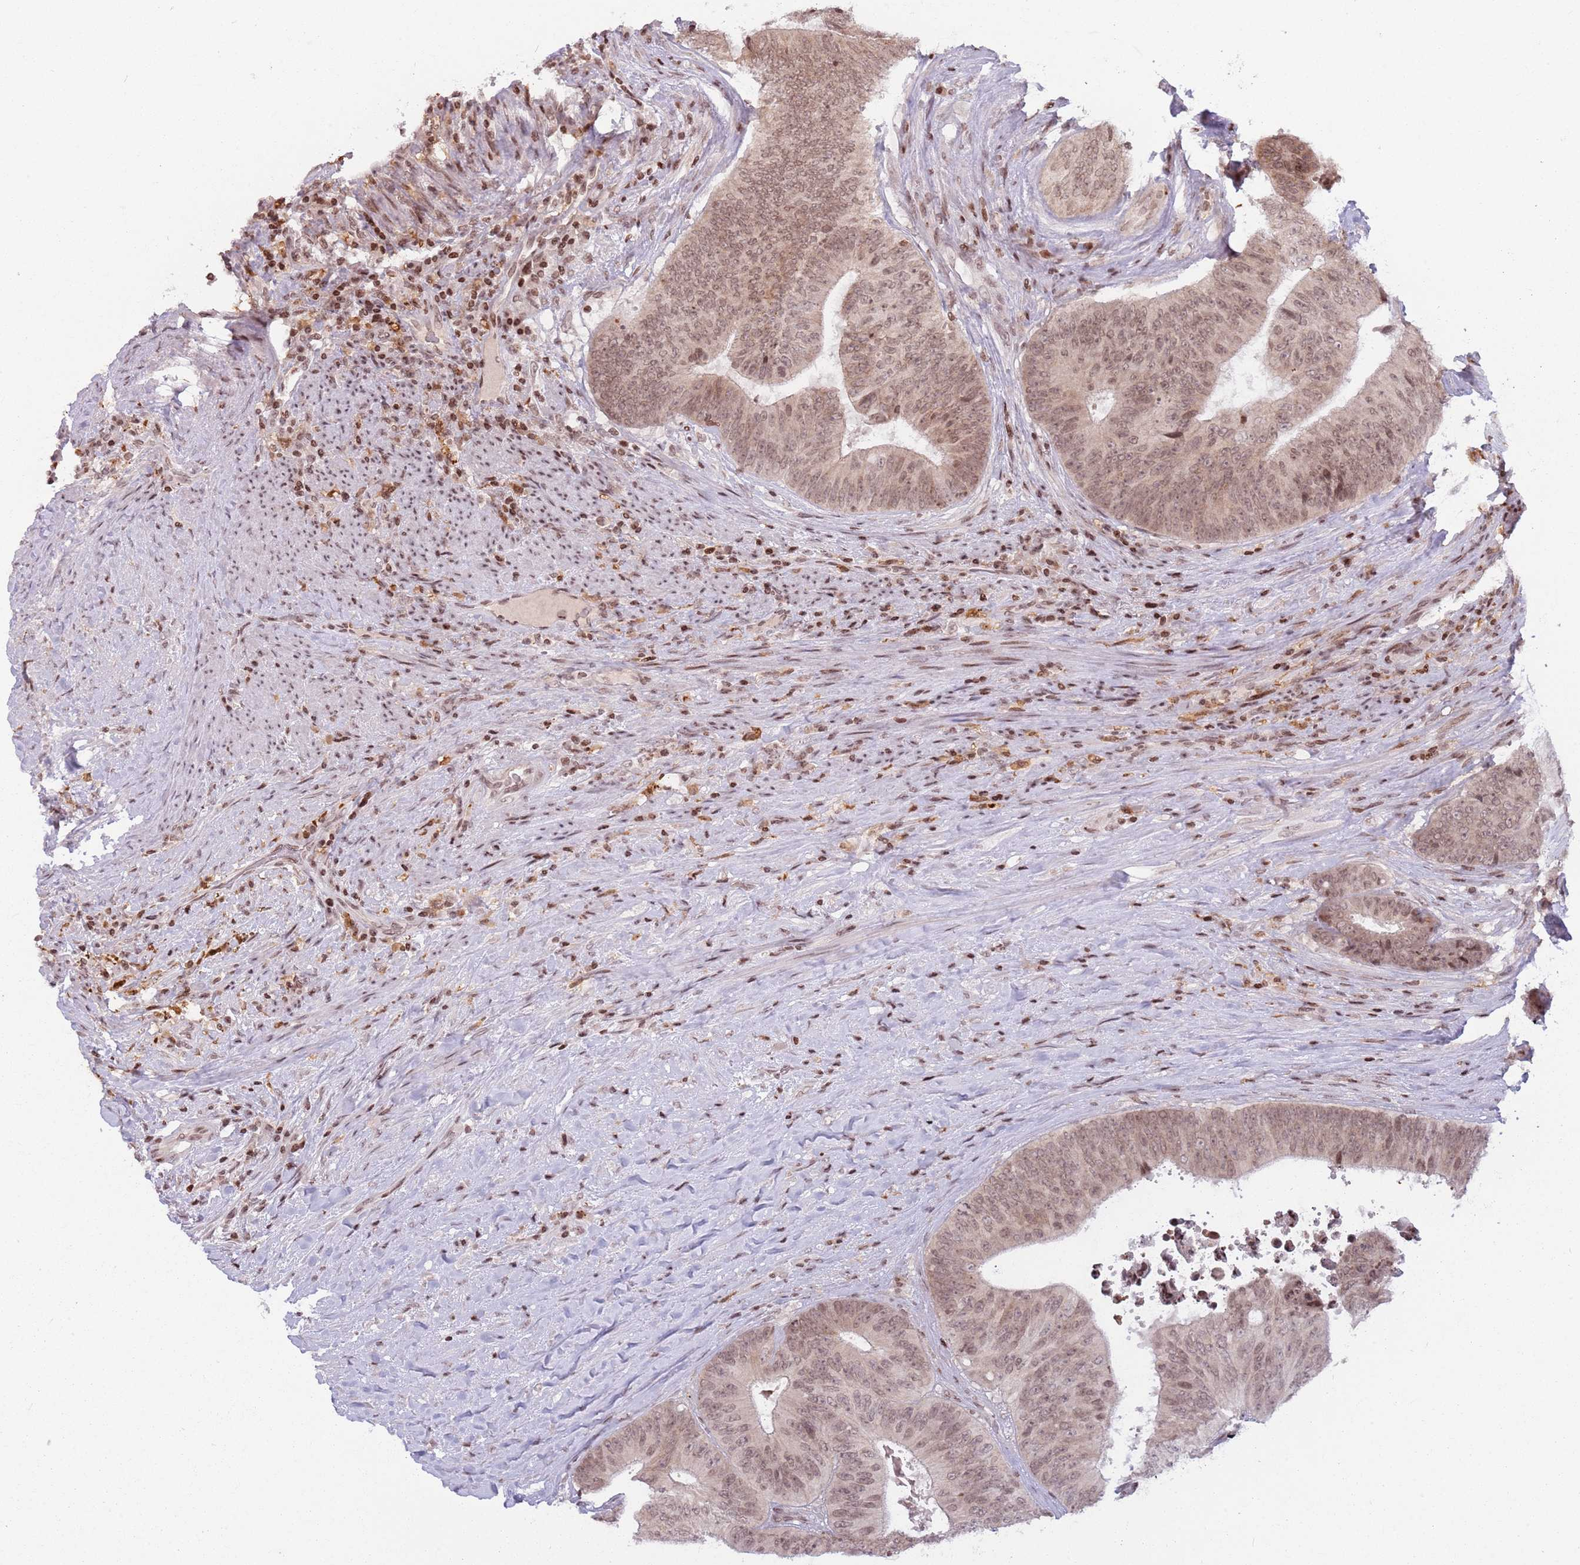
{"staining": {"intensity": "moderate", "quantity": ">75%", "location": "nuclear"}, "tissue": "colorectal cancer", "cell_type": "Tumor cells", "image_type": "cancer", "snomed": [{"axis": "morphology", "description": "Adenocarcinoma, NOS"}, {"axis": "topography", "description": "Rectum"}], "caption": "Protein expression analysis of human colorectal cancer (adenocarcinoma) reveals moderate nuclear expression in approximately >75% of tumor cells. (brown staining indicates protein expression, while blue staining denotes nuclei).", "gene": "SH3RF3", "patient": {"sex": "male", "age": 72}}